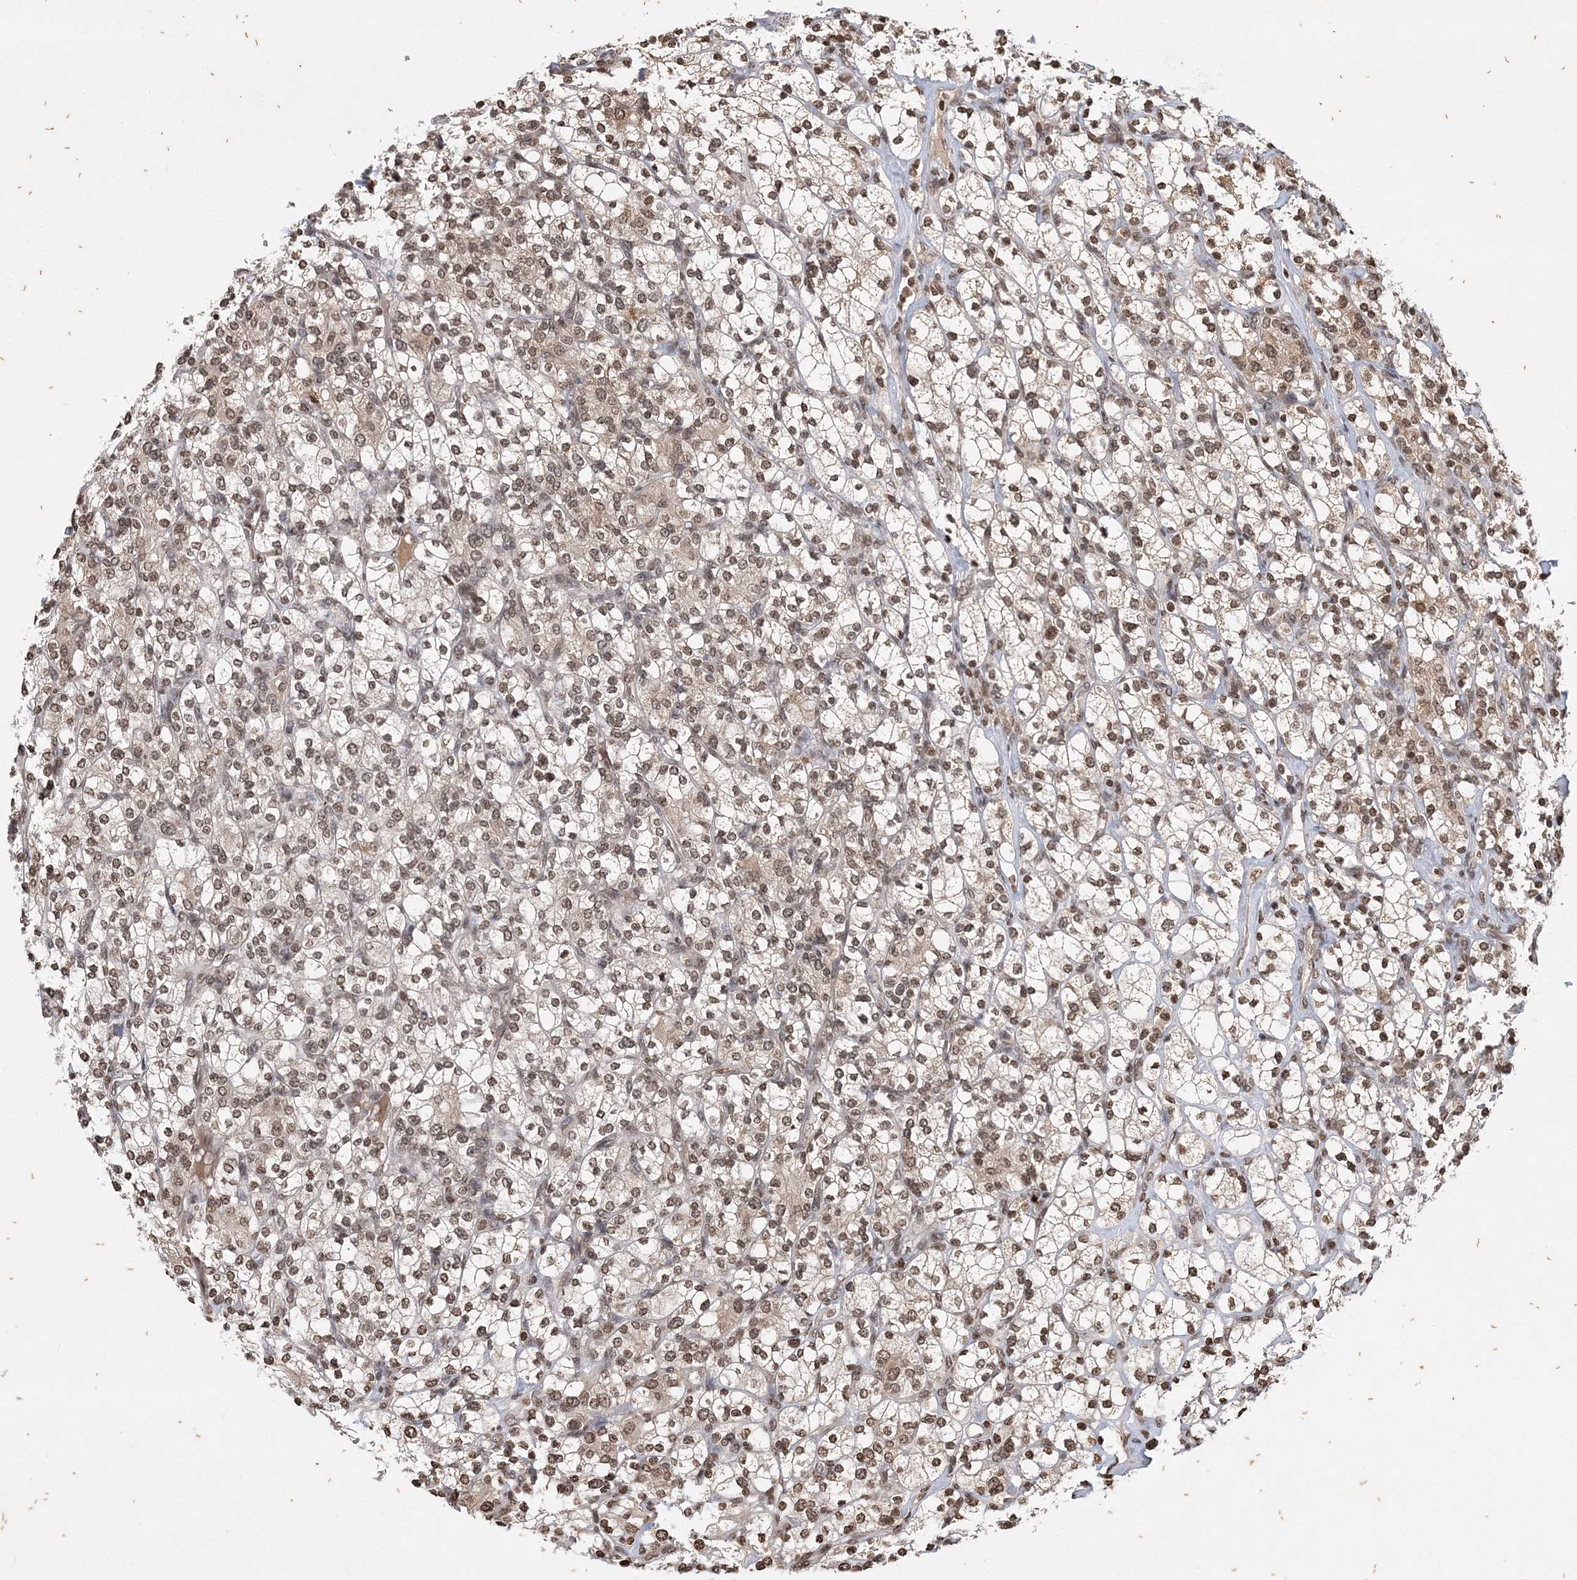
{"staining": {"intensity": "moderate", "quantity": ">75%", "location": "cytoplasmic/membranous,nuclear"}, "tissue": "renal cancer", "cell_type": "Tumor cells", "image_type": "cancer", "snomed": [{"axis": "morphology", "description": "Adenocarcinoma, NOS"}, {"axis": "topography", "description": "Kidney"}], "caption": "Tumor cells show medium levels of moderate cytoplasmic/membranous and nuclear expression in about >75% of cells in human renal adenocarcinoma.", "gene": "NEDD9", "patient": {"sex": "male", "age": 77}}